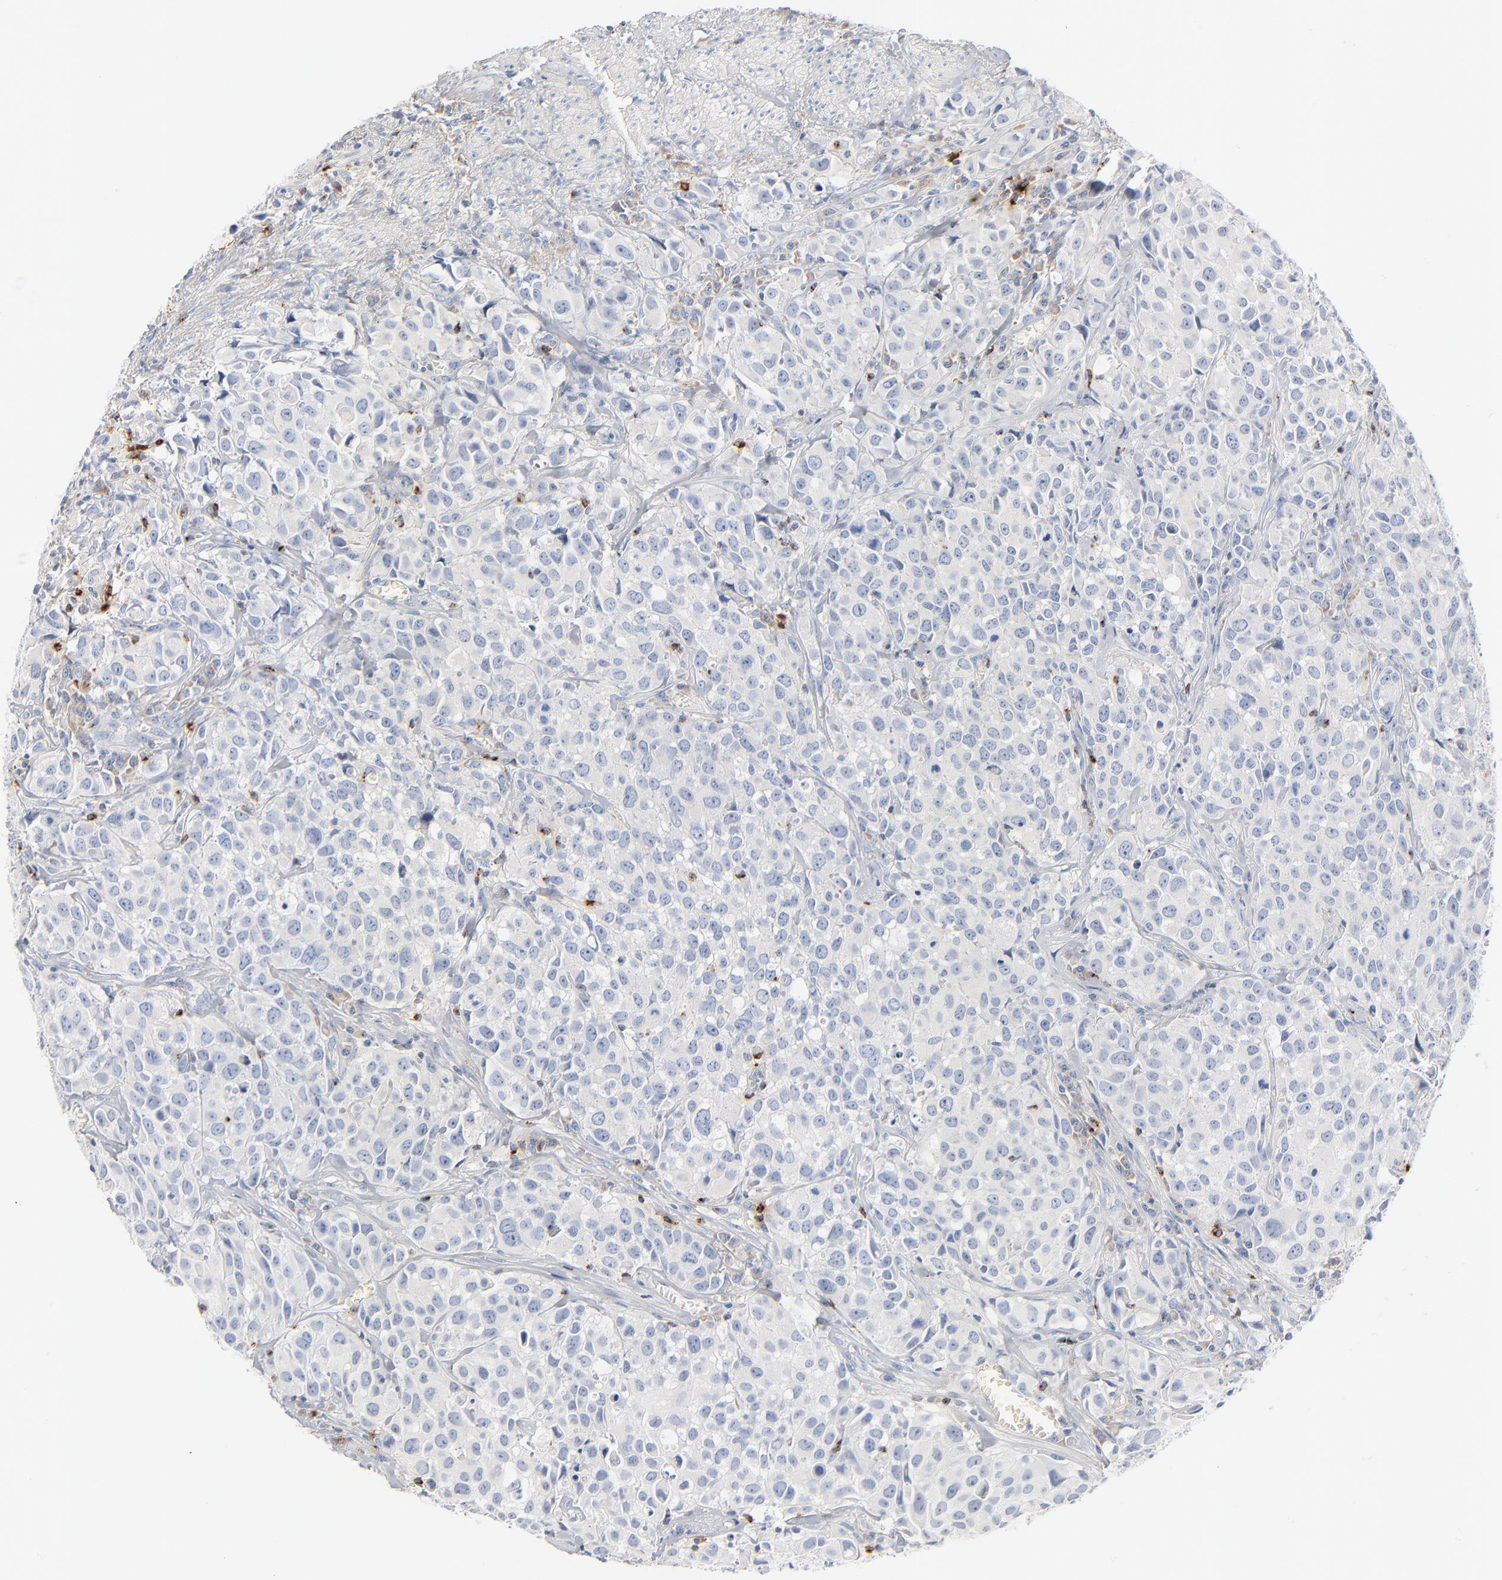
{"staining": {"intensity": "negative", "quantity": "none", "location": "none"}, "tissue": "urothelial cancer", "cell_type": "Tumor cells", "image_type": "cancer", "snomed": [{"axis": "morphology", "description": "Urothelial carcinoma, High grade"}, {"axis": "topography", "description": "Urinary bladder"}], "caption": "Immunohistochemistry (IHC) of human urothelial cancer displays no staining in tumor cells. (Stains: DAB (3,3'-diaminobenzidine) immunohistochemistry with hematoxylin counter stain, Microscopy: brightfield microscopy at high magnification).", "gene": "GZMB", "patient": {"sex": "female", "age": 75}}